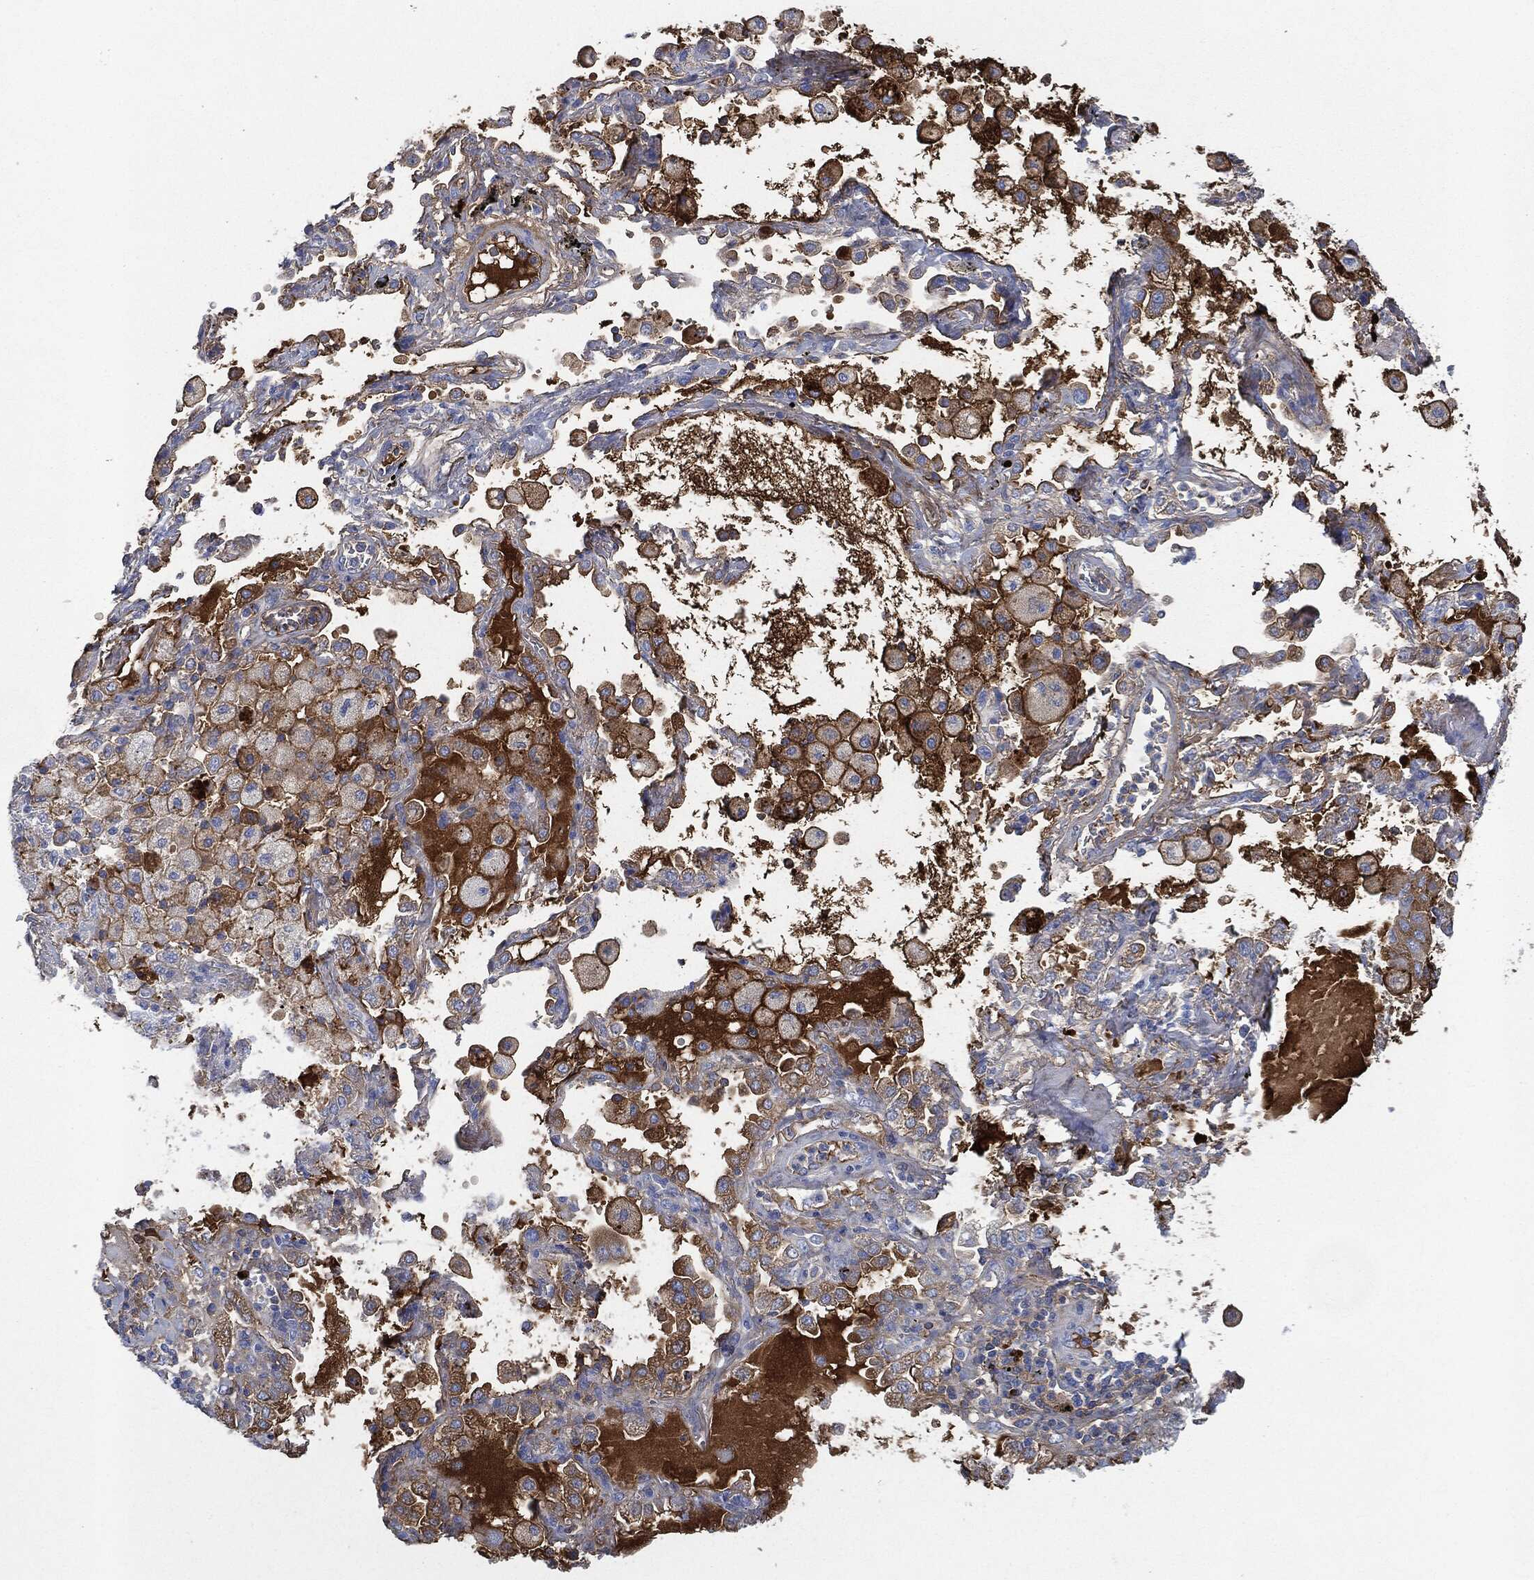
{"staining": {"intensity": "strong", "quantity": "<25%", "location": "cytoplasmic/membranous"}, "tissue": "lung cancer", "cell_type": "Tumor cells", "image_type": "cancer", "snomed": [{"axis": "morphology", "description": "Adenocarcinoma, NOS"}, {"axis": "topography", "description": "Lung"}], "caption": "An immunohistochemistry (IHC) histopathology image of neoplastic tissue is shown. Protein staining in brown shows strong cytoplasmic/membranous positivity in adenocarcinoma (lung) within tumor cells. (DAB (3,3'-diaminobenzidine) = brown stain, brightfield microscopy at high magnification).", "gene": "IGLV6-57", "patient": {"sex": "female", "age": 61}}